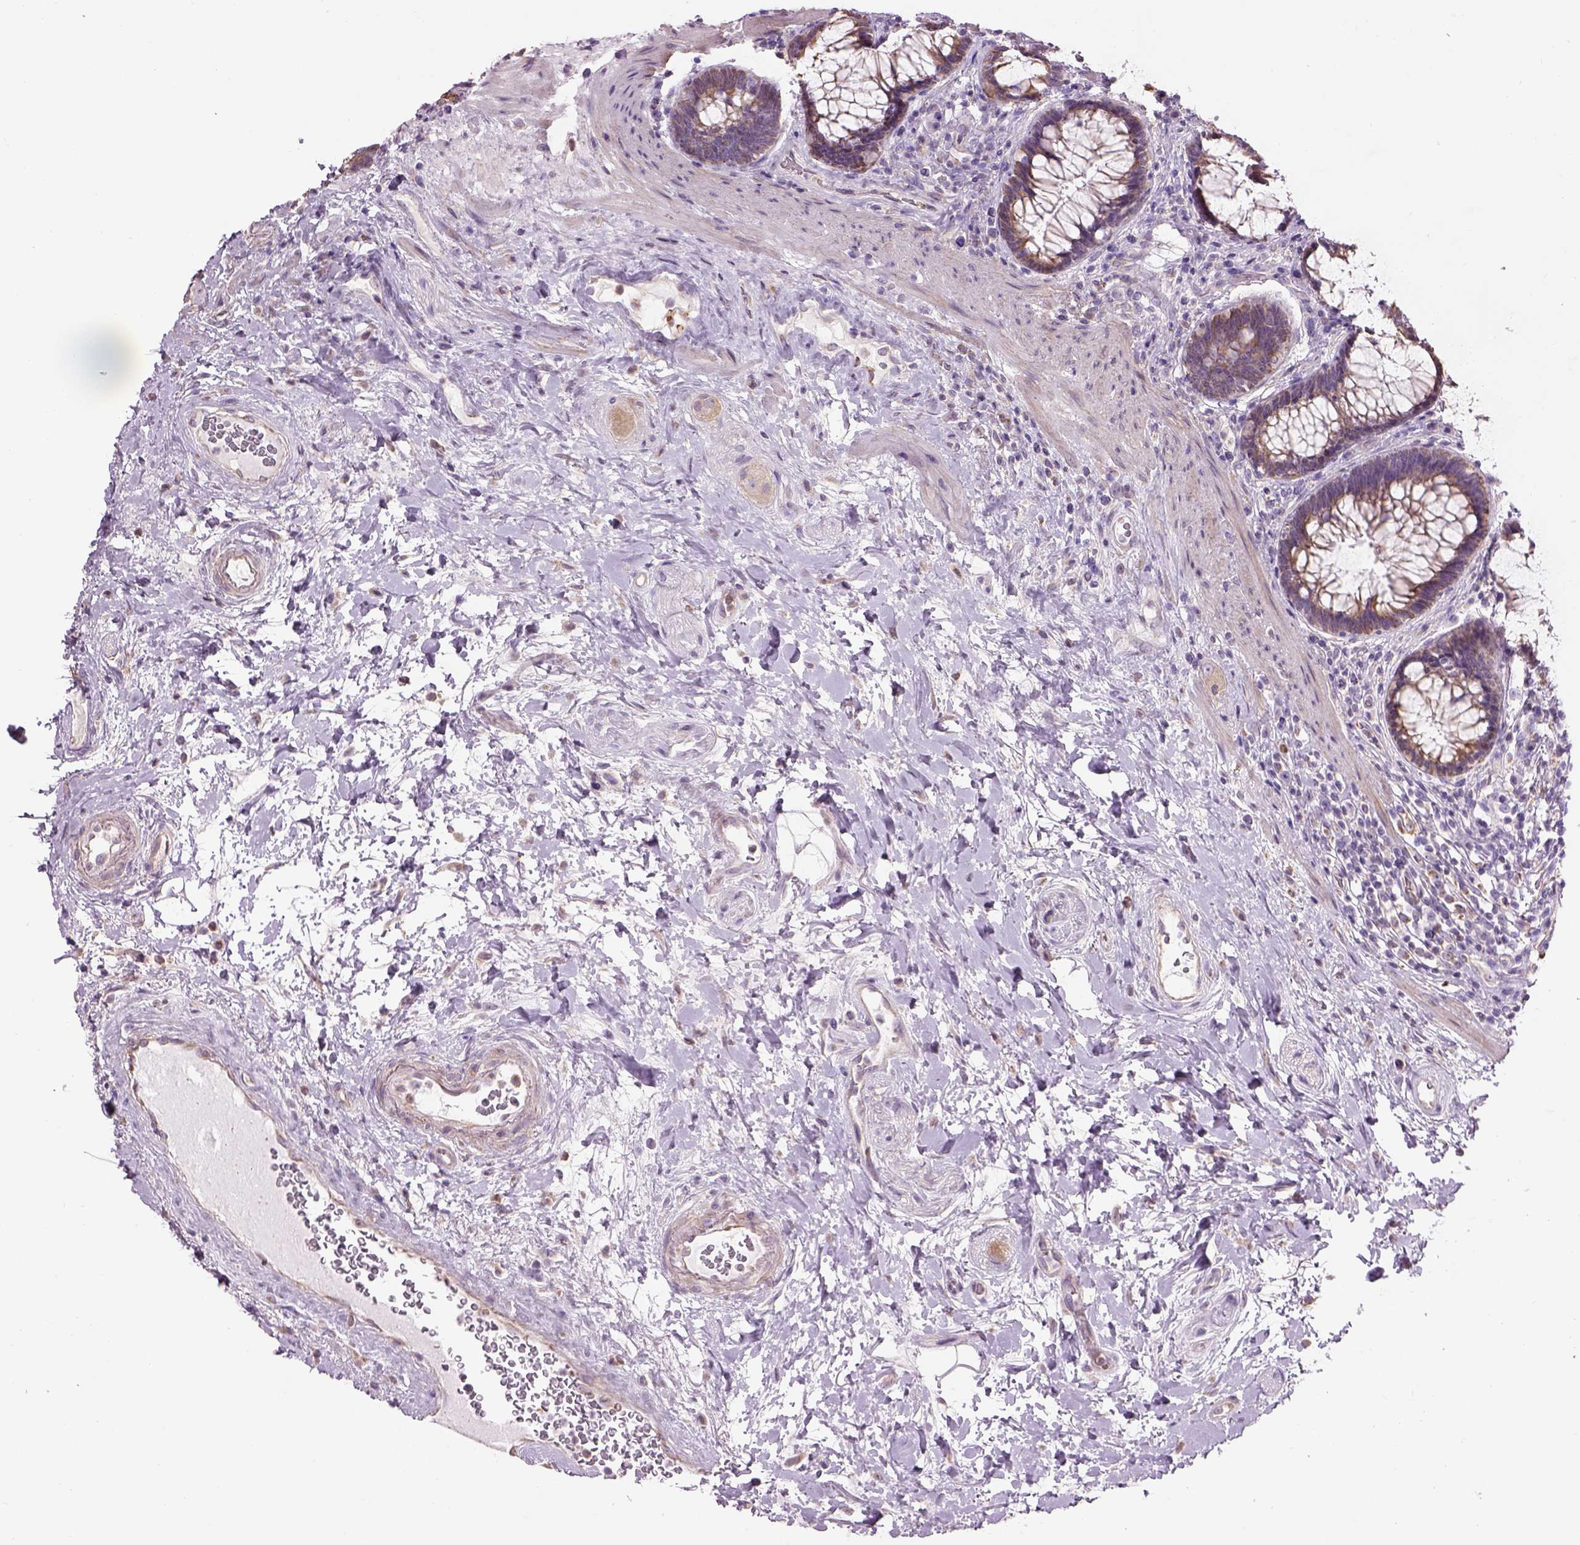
{"staining": {"intensity": "moderate", "quantity": ">75%", "location": "cytoplasmic/membranous"}, "tissue": "rectum", "cell_type": "Glandular cells", "image_type": "normal", "snomed": [{"axis": "morphology", "description": "Normal tissue, NOS"}, {"axis": "topography", "description": "Rectum"}], "caption": "Moderate cytoplasmic/membranous protein expression is present in approximately >75% of glandular cells in rectum. The staining was performed using DAB to visualize the protein expression in brown, while the nuclei were stained in blue with hematoxylin (Magnification: 20x).", "gene": "IFT52", "patient": {"sex": "male", "age": 72}}